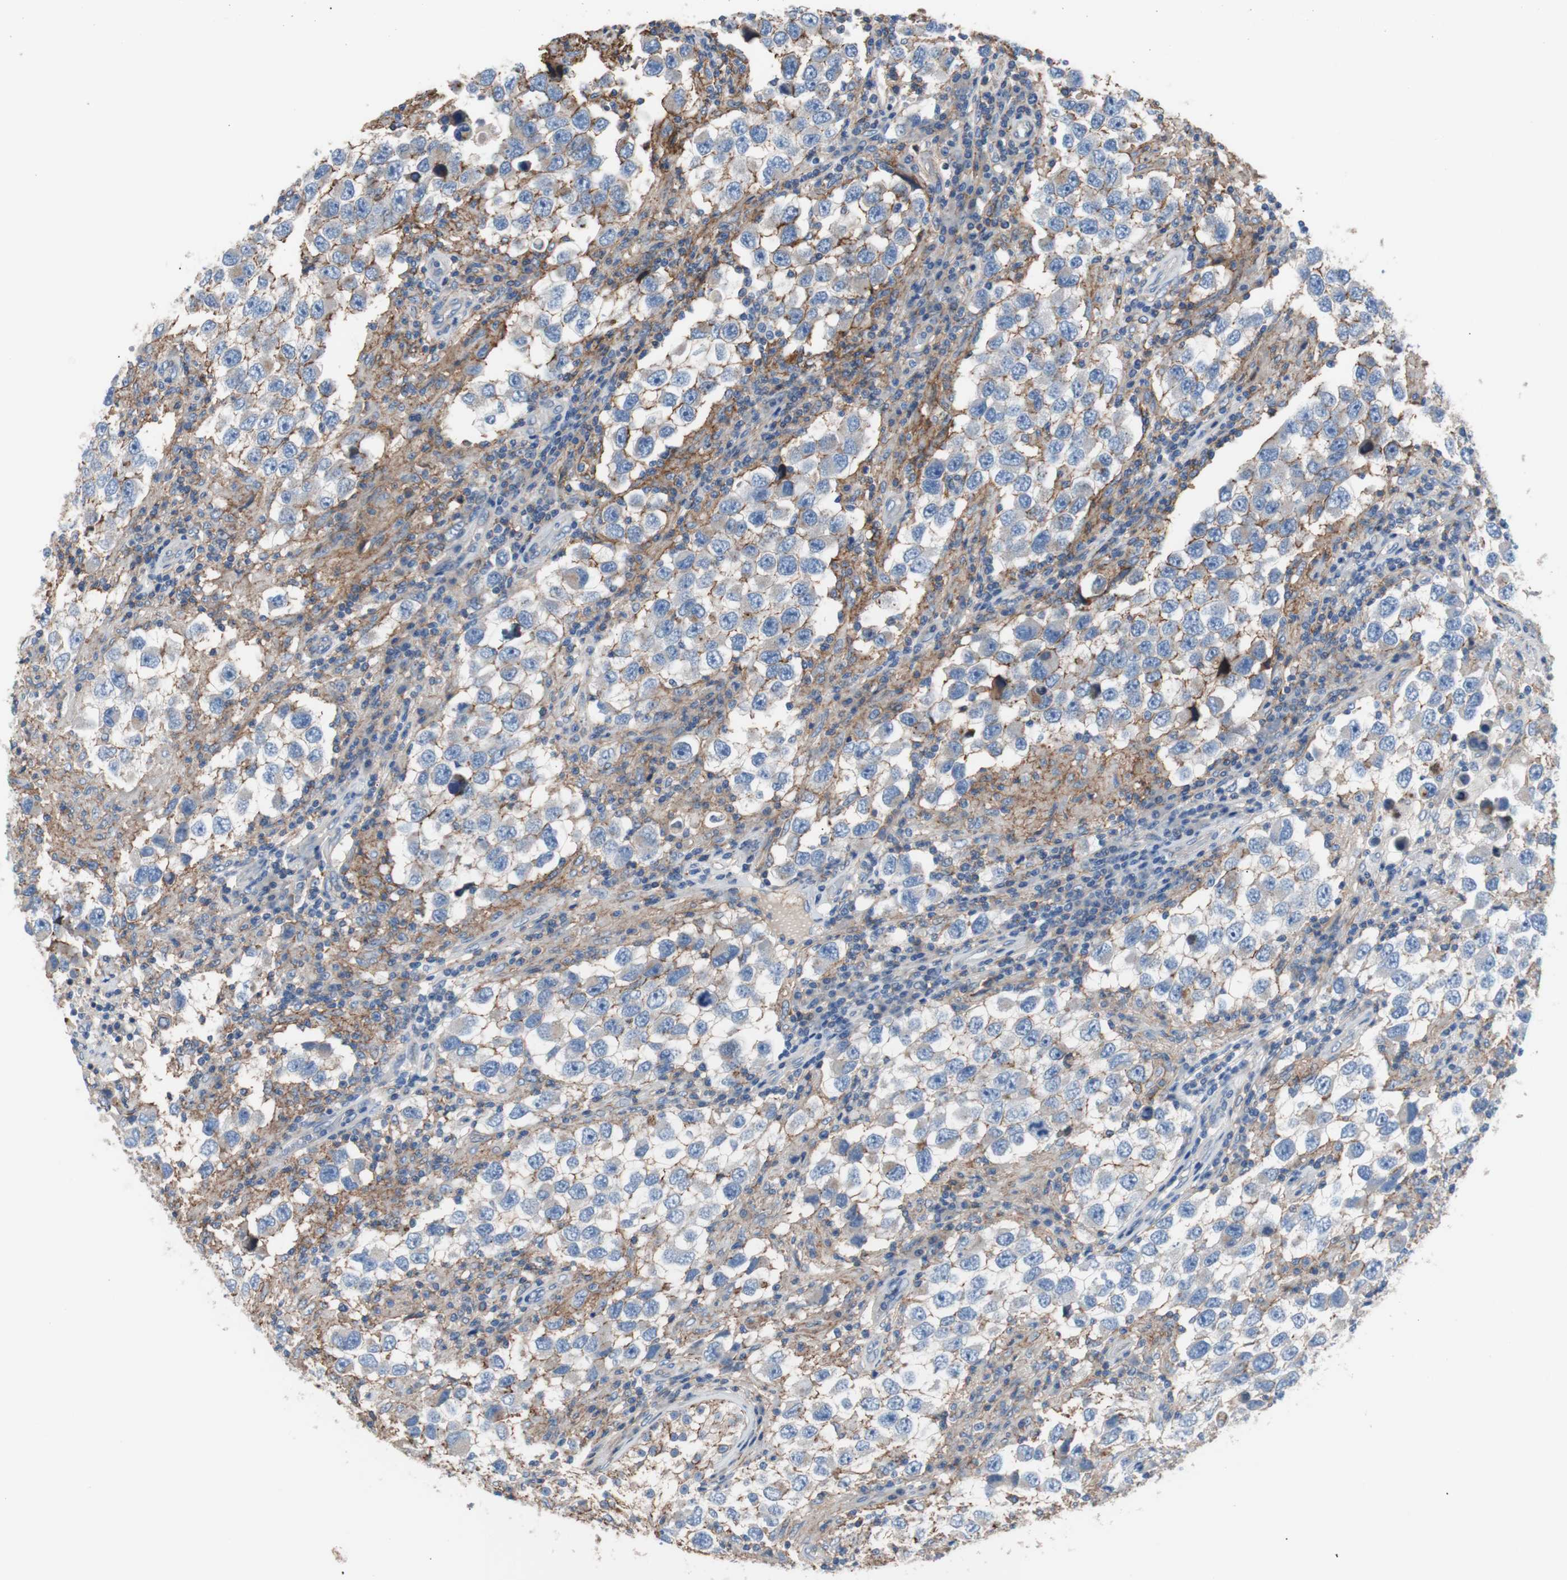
{"staining": {"intensity": "negative", "quantity": "none", "location": "none"}, "tissue": "testis cancer", "cell_type": "Tumor cells", "image_type": "cancer", "snomed": [{"axis": "morphology", "description": "Carcinoma, Embryonal, NOS"}, {"axis": "topography", "description": "Testis"}], "caption": "Tumor cells are negative for protein expression in human testis cancer.", "gene": "CD81", "patient": {"sex": "male", "age": 21}}